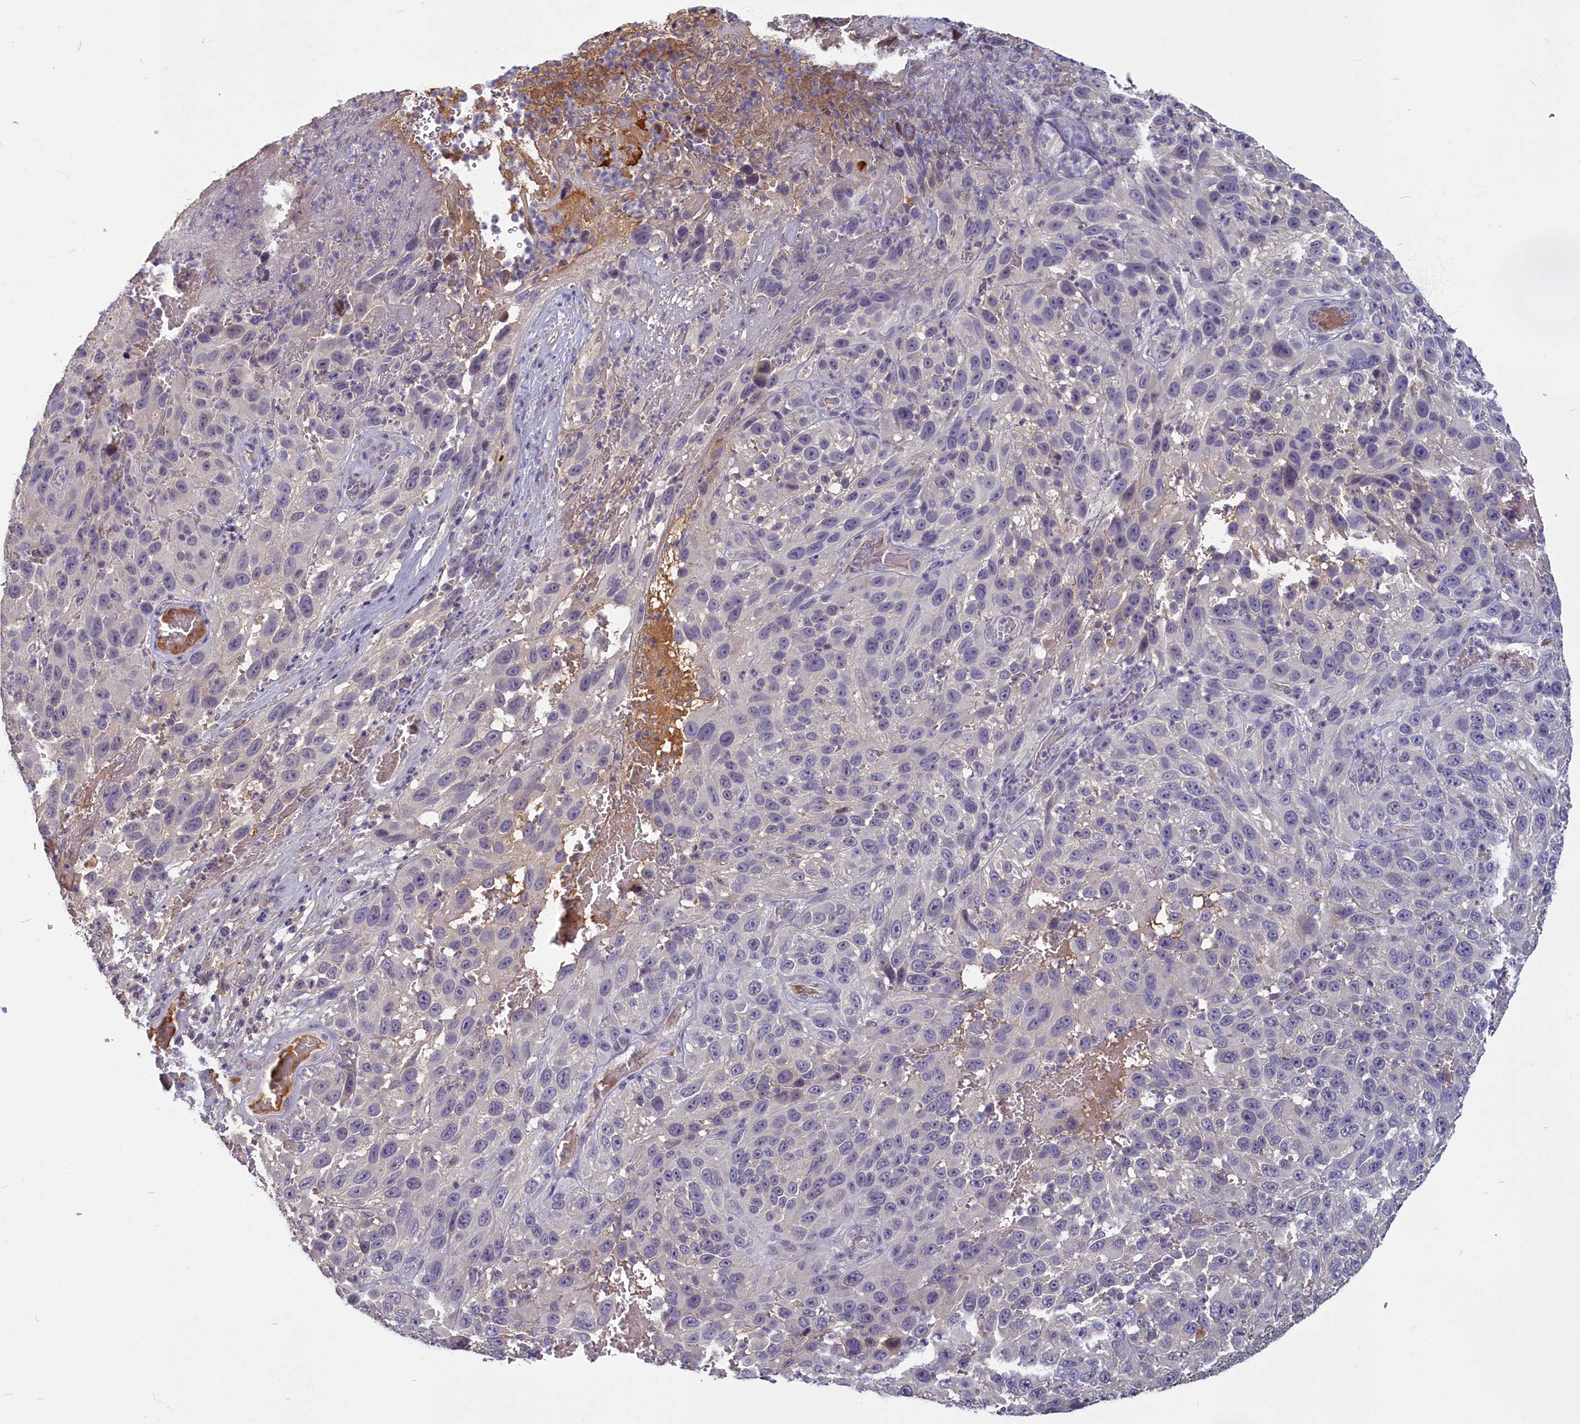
{"staining": {"intensity": "negative", "quantity": "none", "location": "none"}, "tissue": "melanoma", "cell_type": "Tumor cells", "image_type": "cancer", "snomed": [{"axis": "morphology", "description": "Malignant melanoma, NOS"}, {"axis": "topography", "description": "Skin"}], "caption": "There is no significant expression in tumor cells of melanoma. (DAB (3,3'-diaminobenzidine) immunohistochemistry with hematoxylin counter stain).", "gene": "SV2C", "patient": {"sex": "female", "age": 96}}